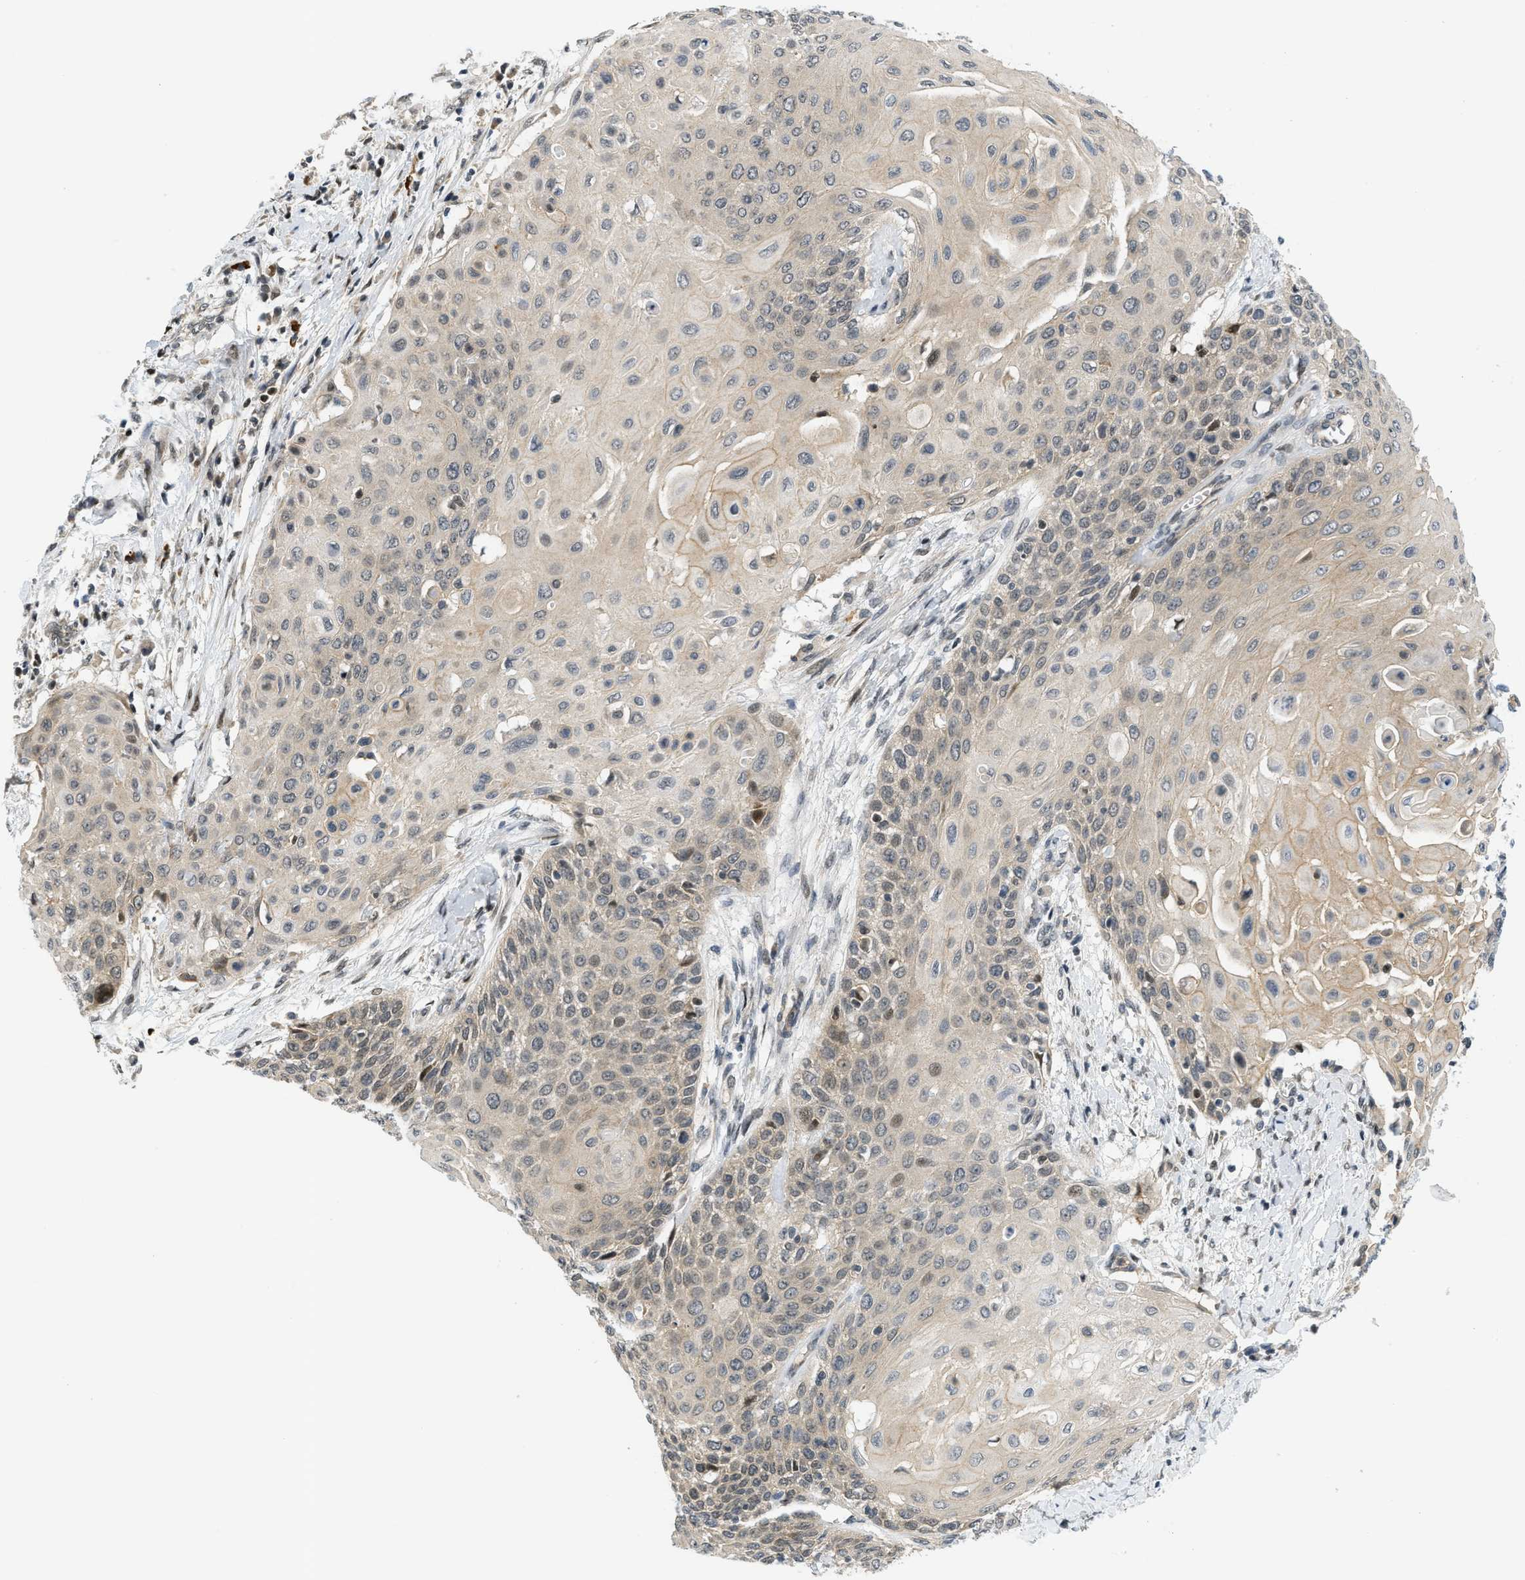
{"staining": {"intensity": "weak", "quantity": ">75%", "location": "cytoplasmic/membranous"}, "tissue": "cervical cancer", "cell_type": "Tumor cells", "image_type": "cancer", "snomed": [{"axis": "morphology", "description": "Squamous cell carcinoma, NOS"}, {"axis": "topography", "description": "Cervix"}], "caption": "DAB (3,3'-diaminobenzidine) immunohistochemical staining of cervical cancer (squamous cell carcinoma) demonstrates weak cytoplasmic/membranous protein expression in approximately >75% of tumor cells.", "gene": "KMT2A", "patient": {"sex": "female", "age": 39}}